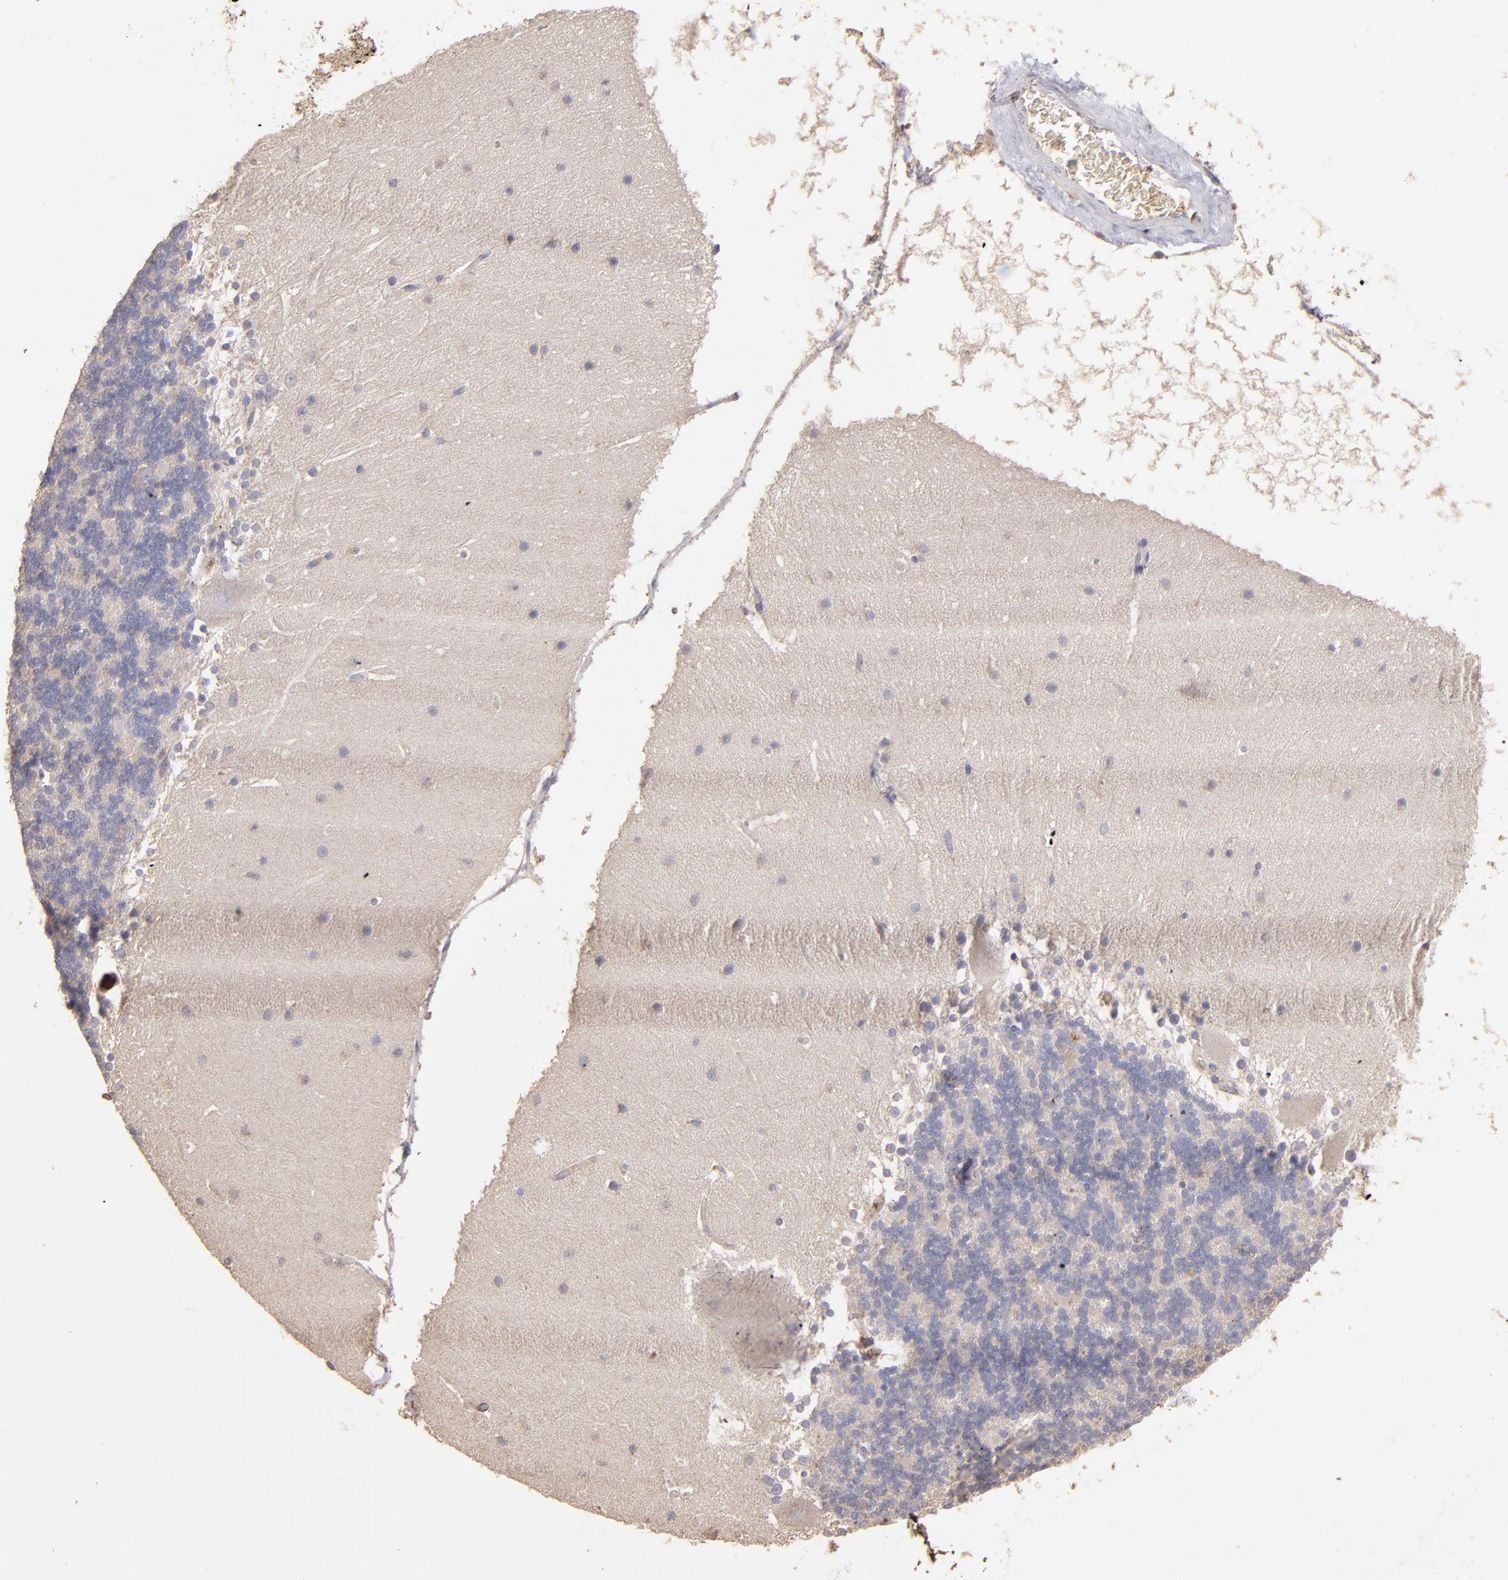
{"staining": {"intensity": "negative", "quantity": "none", "location": "none"}, "tissue": "cerebellum", "cell_type": "Cells in granular layer", "image_type": "normal", "snomed": [{"axis": "morphology", "description": "Normal tissue, NOS"}, {"axis": "topography", "description": "Cerebellum"}], "caption": "A high-resolution micrograph shows immunohistochemistry (IHC) staining of unremarkable cerebellum, which demonstrates no significant positivity in cells in granular layer.", "gene": "NFKBIE", "patient": {"sex": "female", "age": 19}}